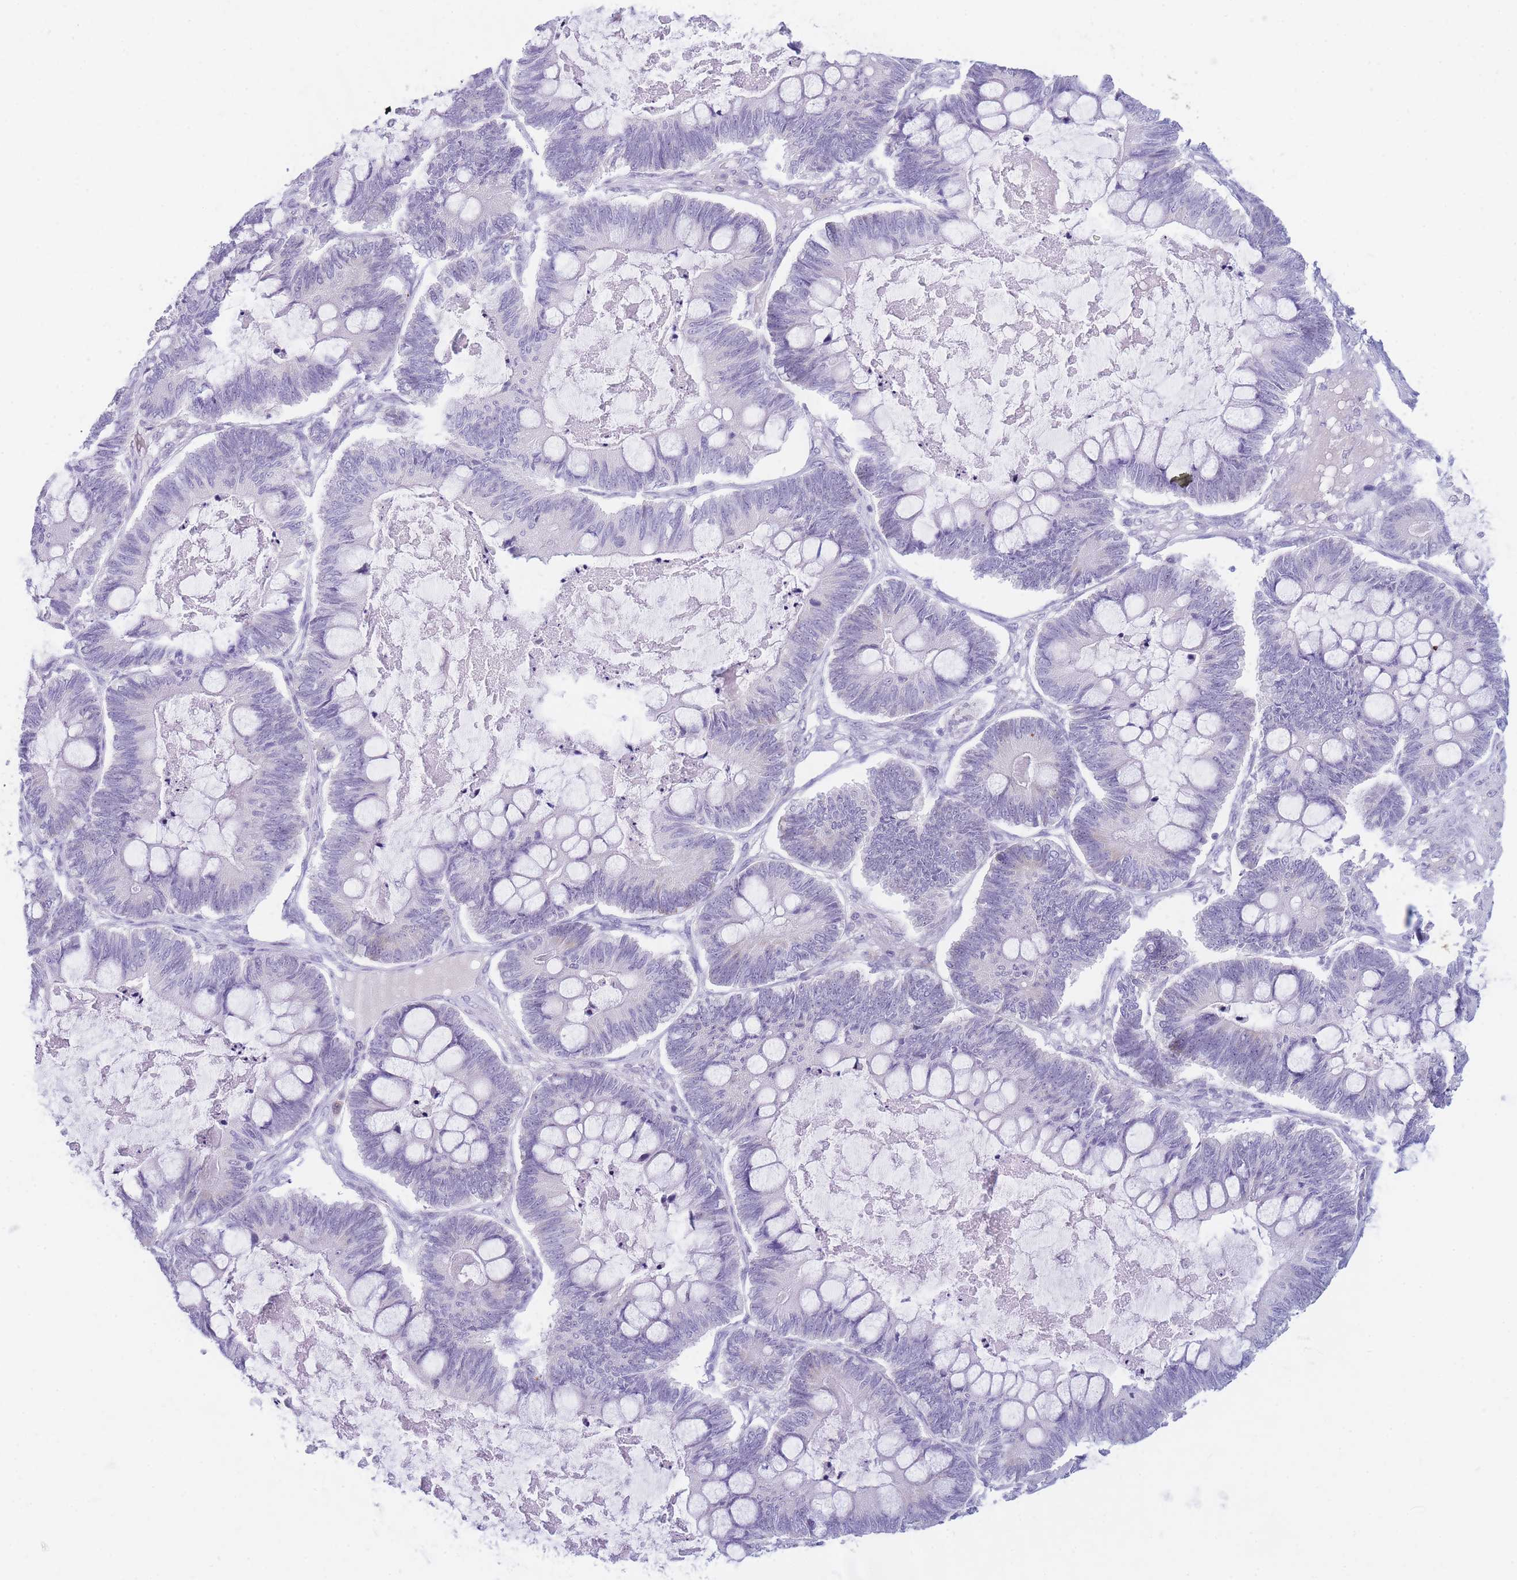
{"staining": {"intensity": "strong", "quantity": "<25%", "location": "cytoplasmic/membranous"}, "tissue": "ovarian cancer", "cell_type": "Tumor cells", "image_type": "cancer", "snomed": [{"axis": "morphology", "description": "Cystadenocarcinoma, mucinous, NOS"}, {"axis": "topography", "description": "Ovary"}], "caption": "This micrograph demonstrates immunohistochemistry staining of human ovarian cancer (mucinous cystadenocarcinoma), with medium strong cytoplasmic/membranous expression in about <25% of tumor cells.", "gene": "DDX49", "patient": {"sex": "female", "age": 61}}